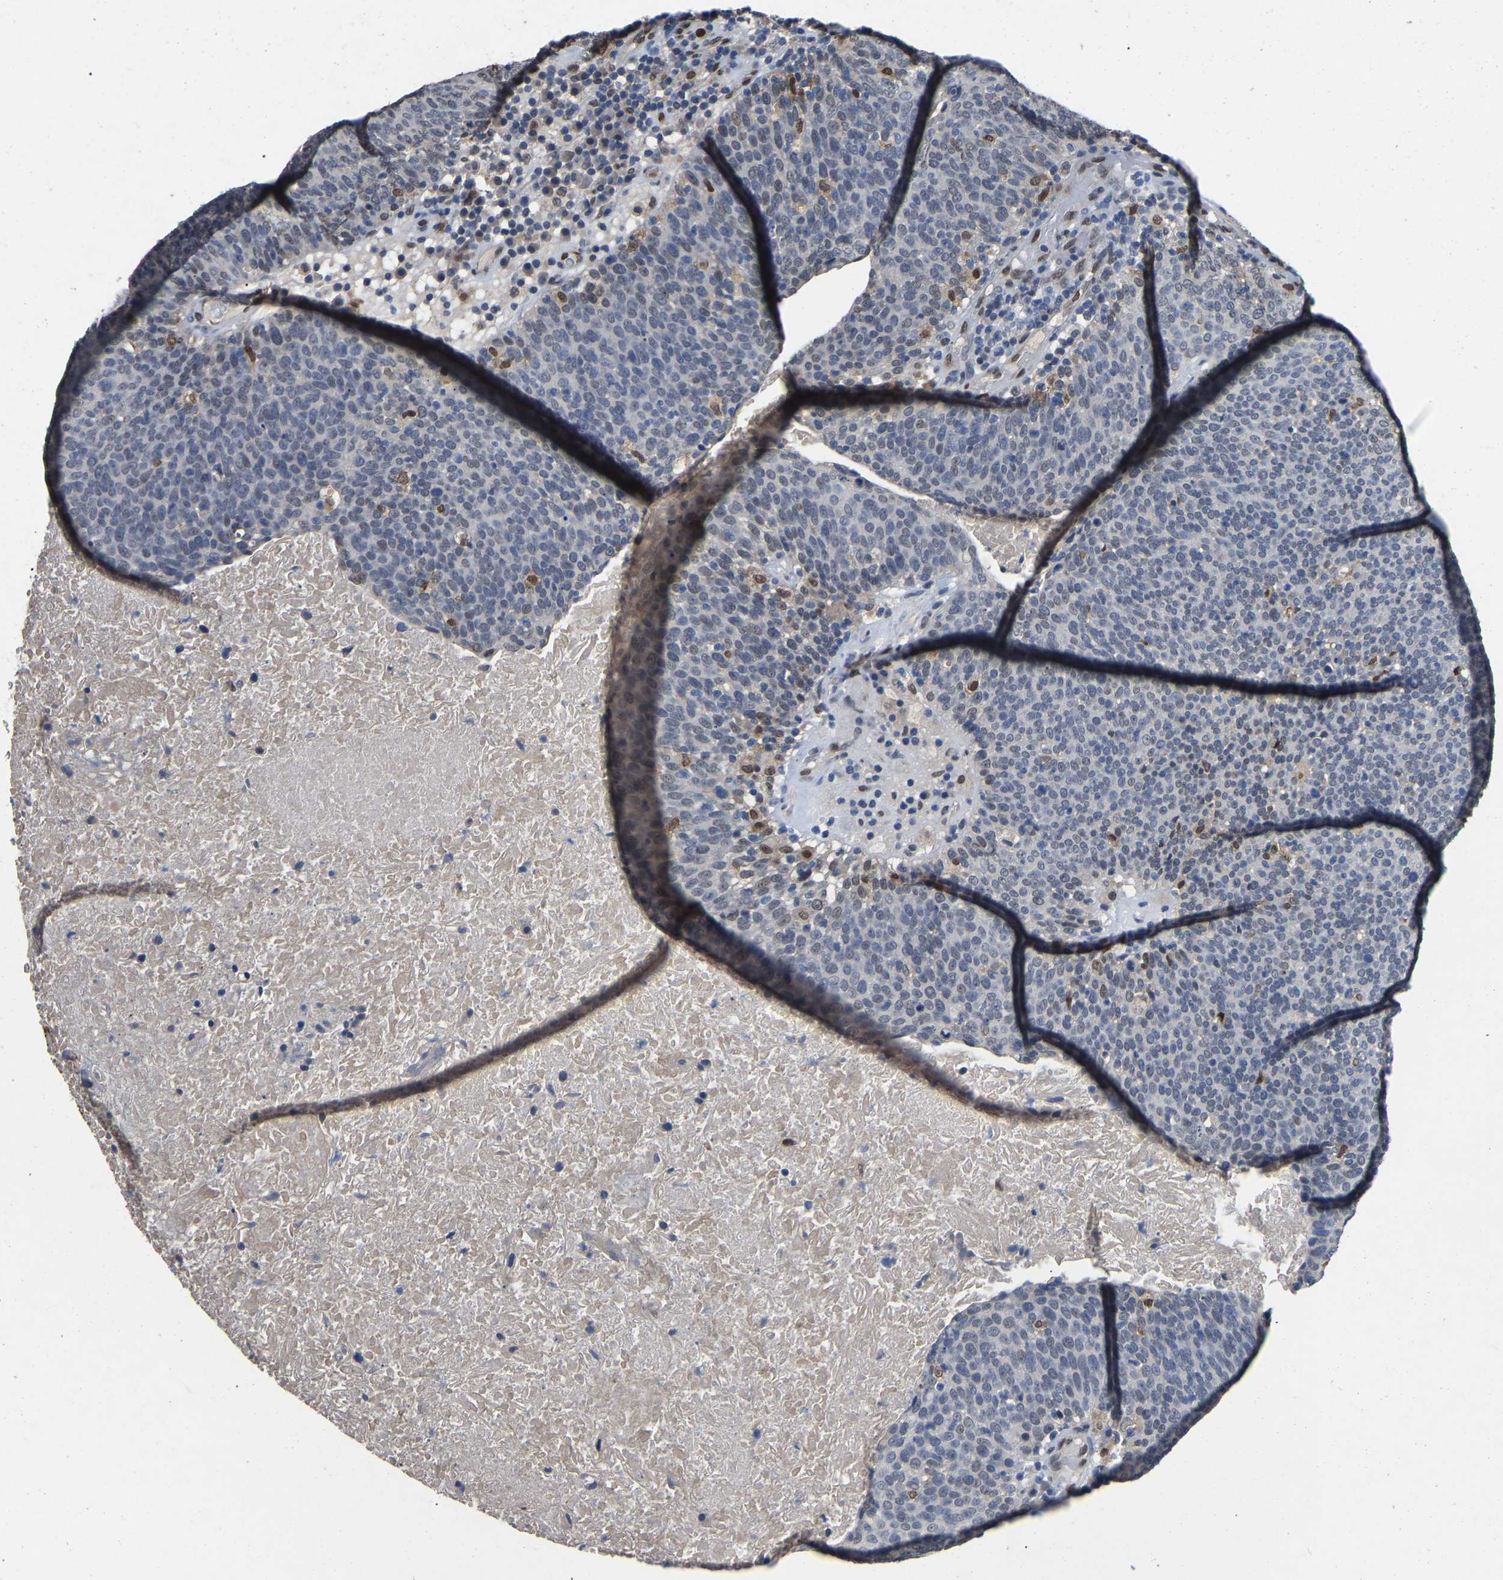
{"staining": {"intensity": "weak", "quantity": "<25%", "location": "nuclear"}, "tissue": "head and neck cancer", "cell_type": "Tumor cells", "image_type": "cancer", "snomed": [{"axis": "morphology", "description": "Squamous cell carcinoma, NOS"}, {"axis": "morphology", "description": "Squamous cell carcinoma, metastatic, NOS"}, {"axis": "topography", "description": "Lymph node"}, {"axis": "topography", "description": "Head-Neck"}], "caption": "Human head and neck cancer stained for a protein using immunohistochemistry demonstrates no expression in tumor cells.", "gene": "QKI", "patient": {"sex": "male", "age": 62}}